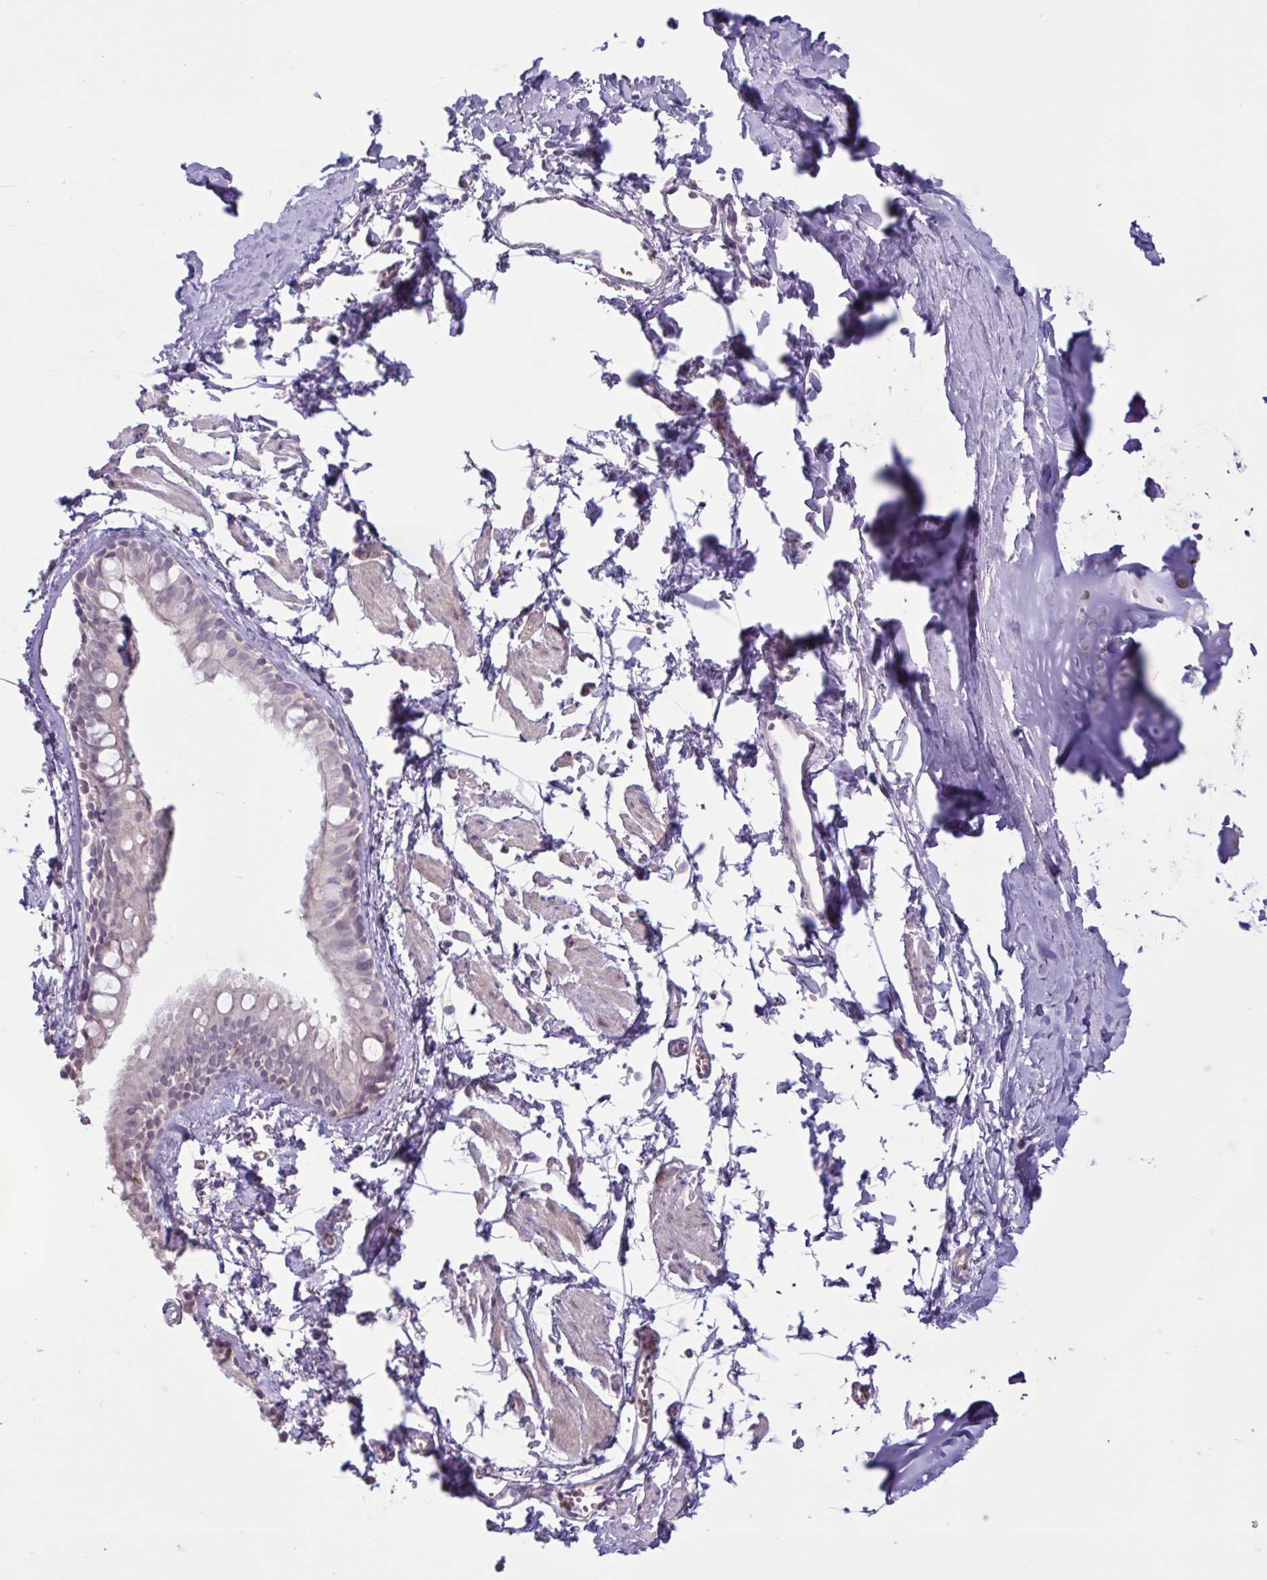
{"staining": {"intensity": "weak", "quantity": "<25%", "location": "cytoplasmic/membranous"}, "tissue": "bronchus", "cell_type": "Respiratory epithelial cells", "image_type": "normal", "snomed": [{"axis": "morphology", "description": "Normal tissue, NOS"}, {"axis": "topography", "description": "Cartilage tissue"}, {"axis": "topography", "description": "Bronchus"}], "caption": "This is a image of immunohistochemistry staining of unremarkable bronchus, which shows no staining in respiratory epithelial cells. (IHC, brightfield microscopy, high magnification).", "gene": "ENSG00000281613", "patient": {"sex": "female", "age": 59}}